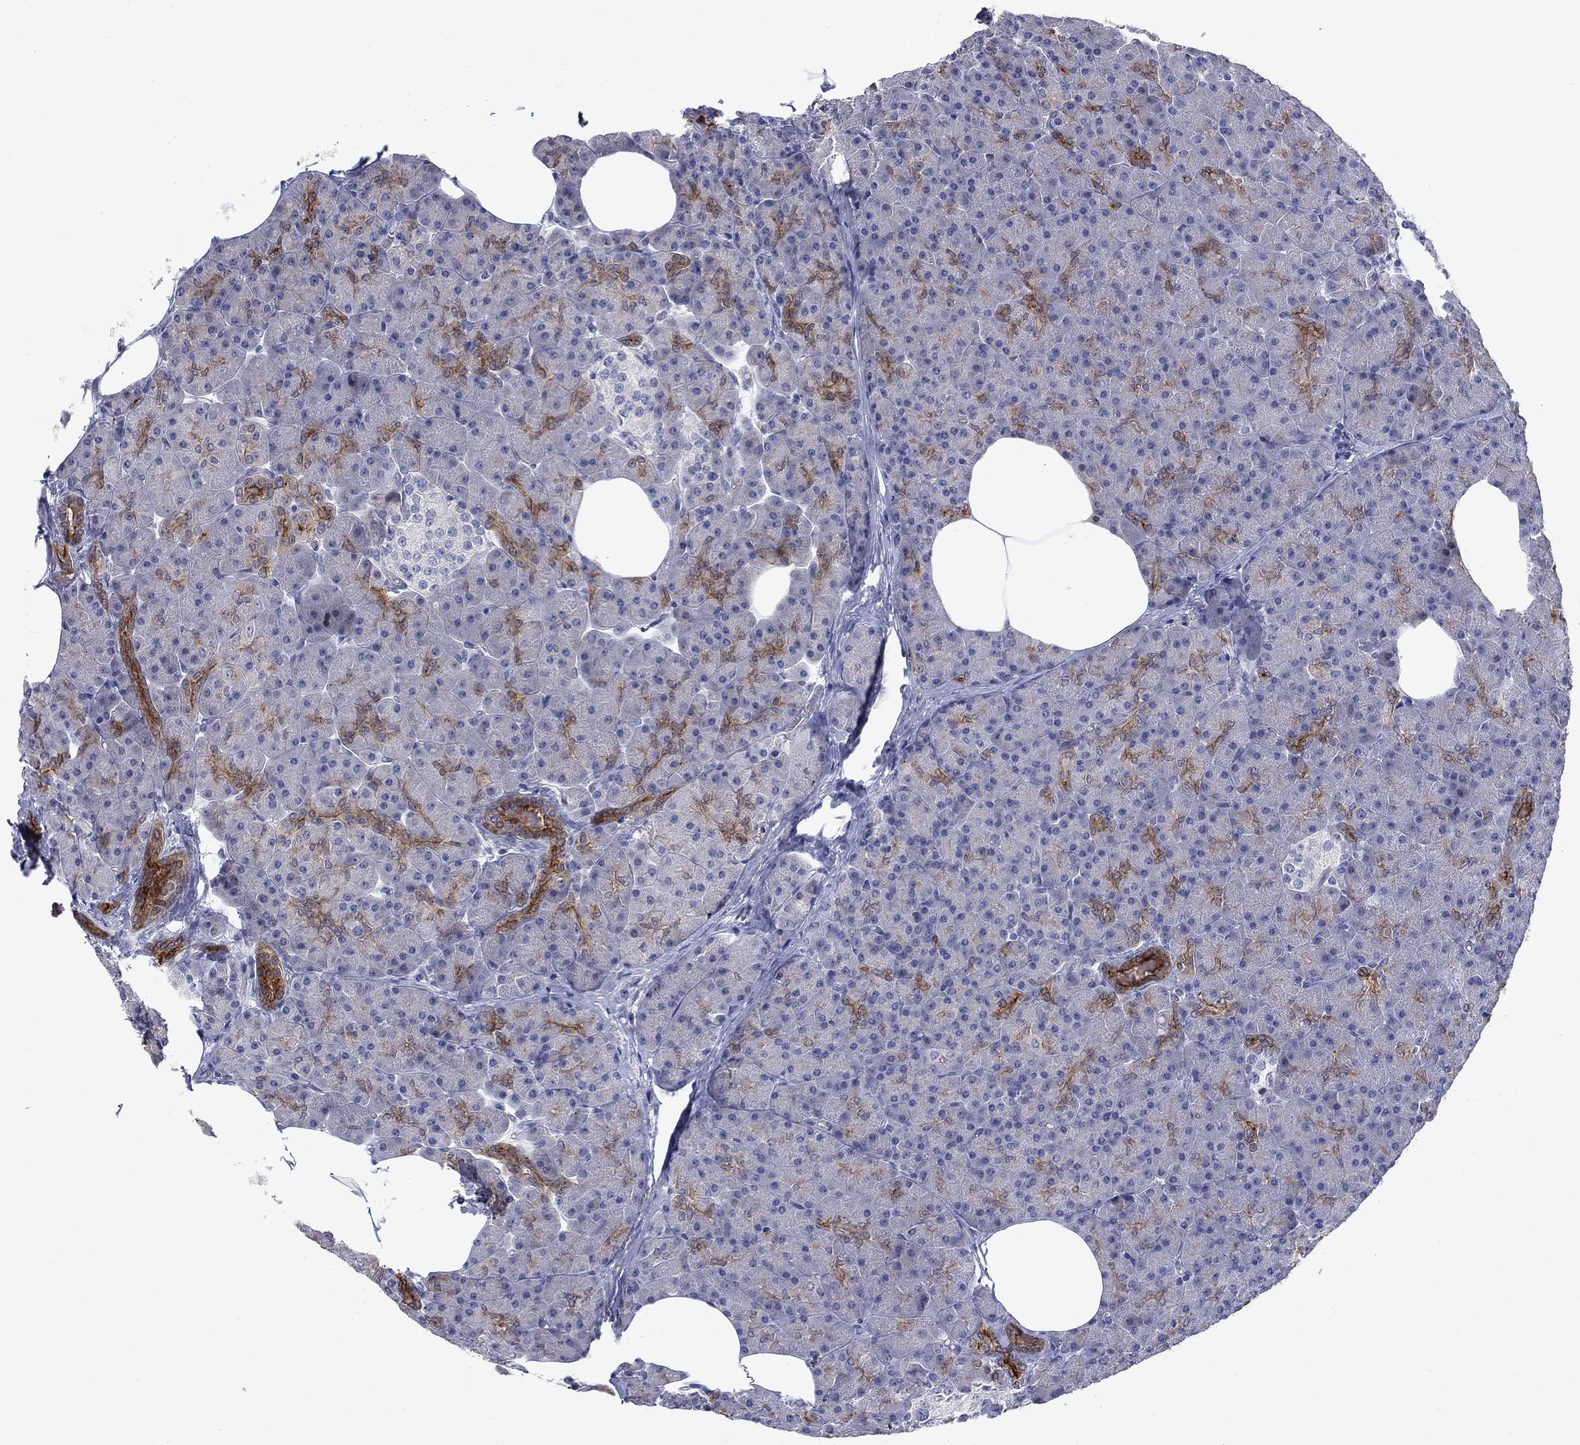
{"staining": {"intensity": "strong", "quantity": "<25%", "location": "cytoplasmic/membranous"}, "tissue": "pancreas", "cell_type": "Exocrine glandular cells", "image_type": "normal", "snomed": [{"axis": "morphology", "description": "Normal tissue, NOS"}, {"axis": "topography", "description": "Pancreas"}], "caption": "Brown immunohistochemical staining in benign pancreas displays strong cytoplasmic/membranous positivity in about <25% of exocrine glandular cells.", "gene": "SLC1A1", "patient": {"sex": "female", "age": 45}}